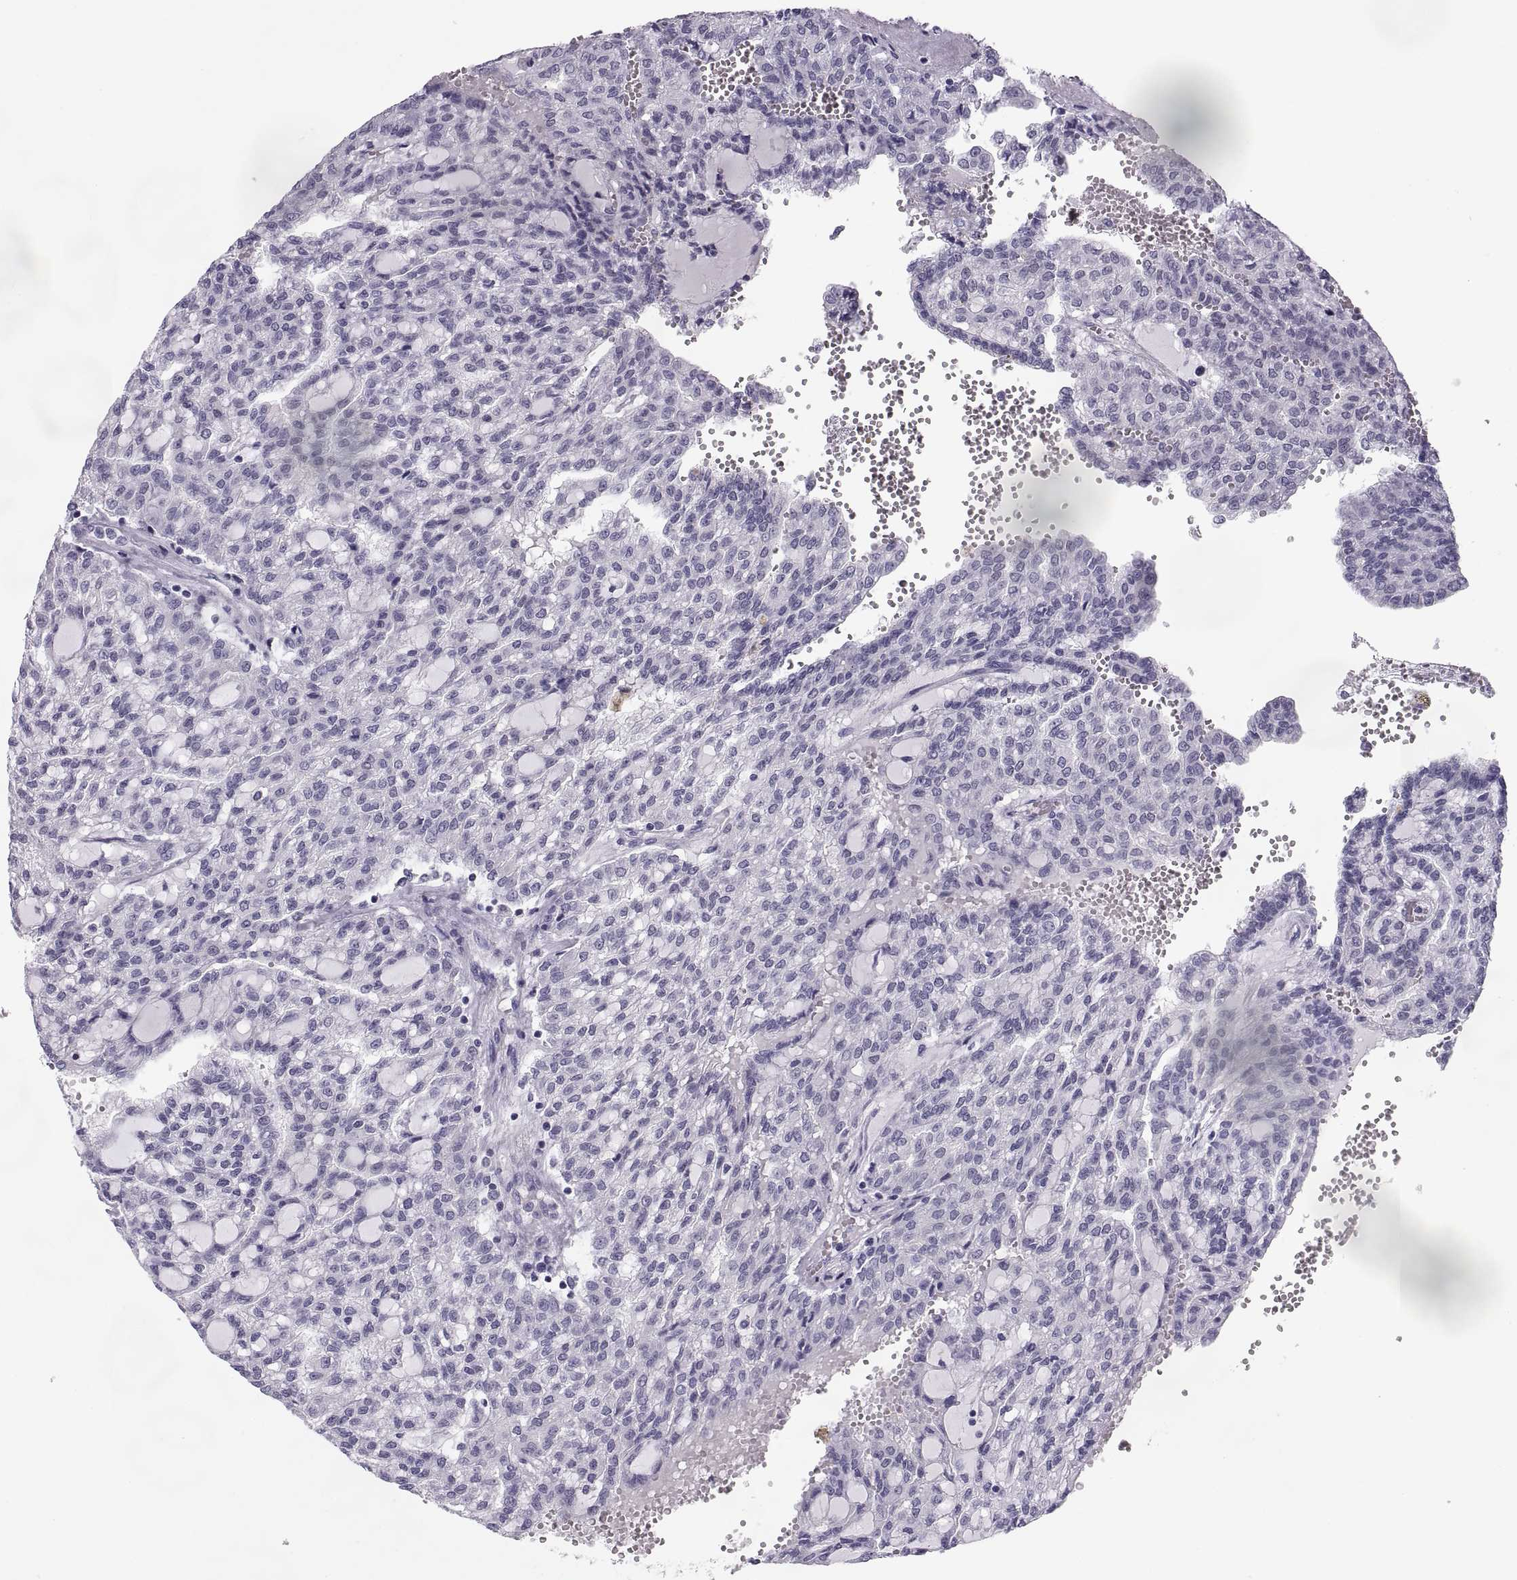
{"staining": {"intensity": "negative", "quantity": "none", "location": "none"}, "tissue": "renal cancer", "cell_type": "Tumor cells", "image_type": "cancer", "snomed": [{"axis": "morphology", "description": "Adenocarcinoma, NOS"}, {"axis": "topography", "description": "Kidney"}], "caption": "An immunohistochemistry (IHC) histopathology image of renal cancer is shown. There is no staining in tumor cells of renal cancer.", "gene": "PAX2", "patient": {"sex": "male", "age": 63}}